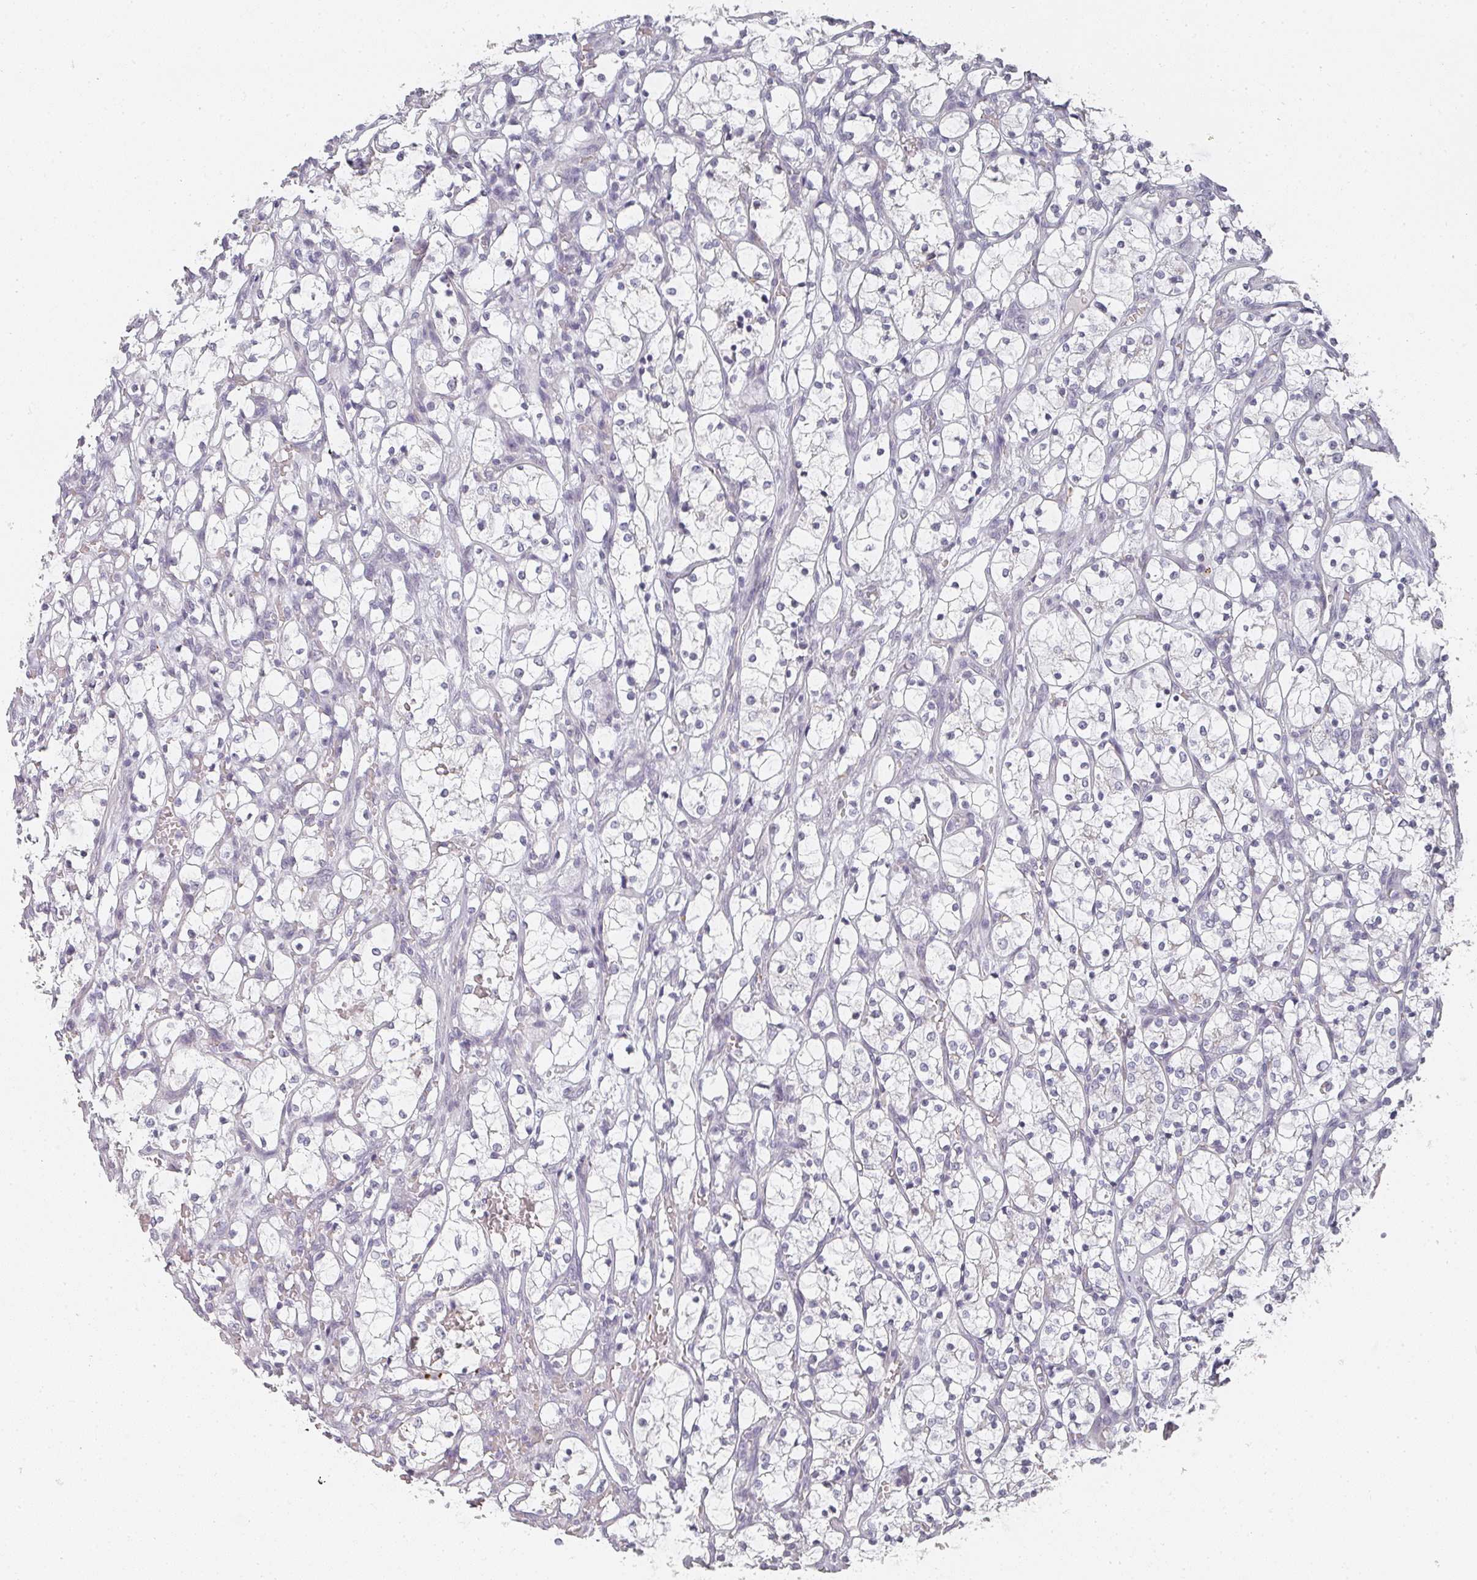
{"staining": {"intensity": "negative", "quantity": "none", "location": "none"}, "tissue": "renal cancer", "cell_type": "Tumor cells", "image_type": "cancer", "snomed": [{"axis": "morphology", "description": "Adenocarcinoma, NOS"}, {"axis": "topography", "description": "Kidney"}], "caption": "Protein analysis of adenocarcinoma (renal) displays no significant expression in tumor cells. (DAB (3,3'-diaminobenzidine) IHC with hematoxylin counter stain).", "gene": "SHISA2", "patient": {"sex": "female", "age": 69}}